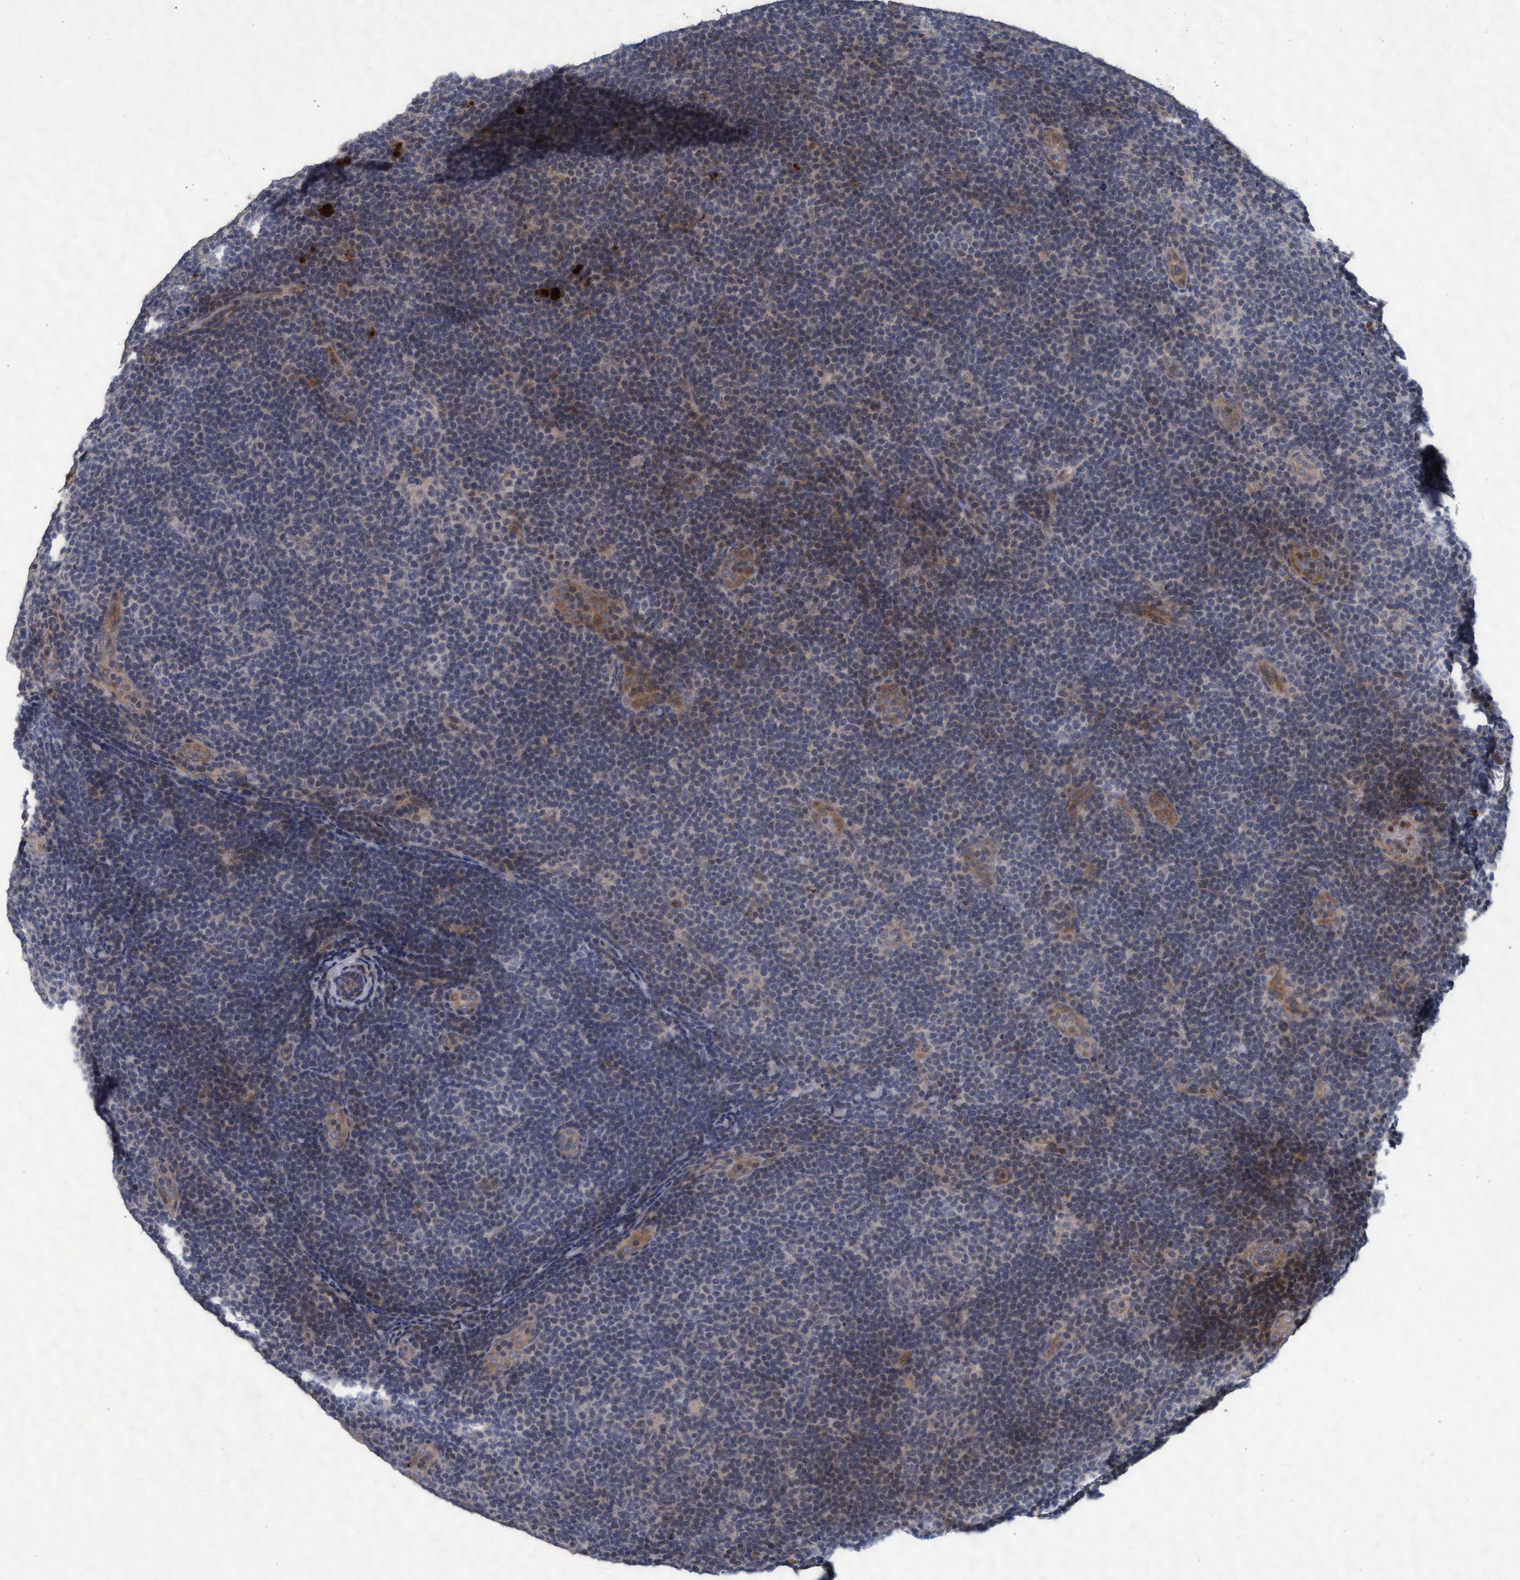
{"staining": {"intensity": "negative", "quantity": "none", "location": "none"}, "tissue": "lymphoma", "cell_type": "Tumor cells", "image_type": "cancer", "snomed": [{"axis": "morphology", "description": "Hodgkin's disease, NOS"}, {"axis": "topography", "description": "Lymph node"}], "caption": "High power microscopy image of an immunohistochemistry image of lymphoma, revealing no significant staining in tumor cells.", "gene": "KCNC2", "patient": {"sex": "female", "age": 57}}